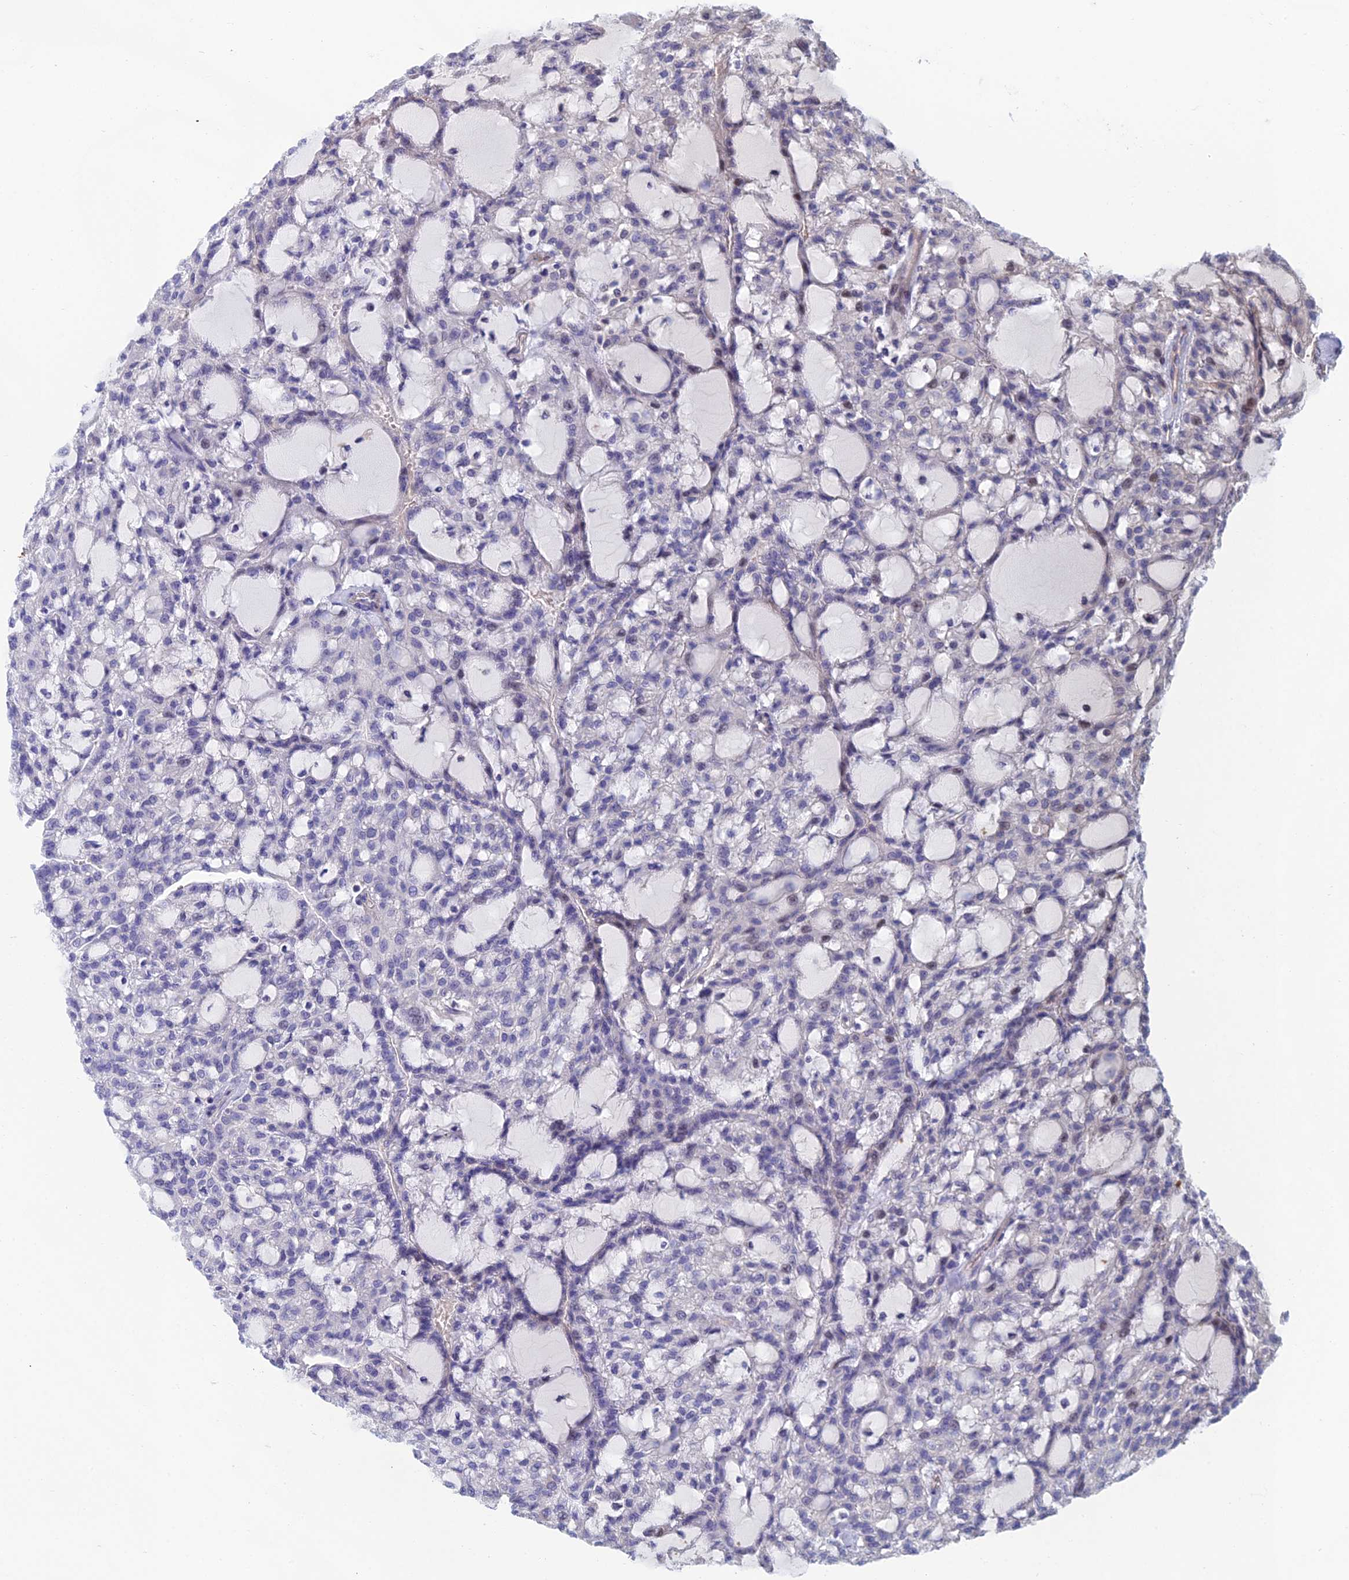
{"staining": {"intensity": "negative", "quantity": "none", "location": "none"}, "tissue": "renal cancer", "cell_type": "Tumor cells", "image_type": "cancer", "snomed": [{"axis": "morphology", "description": "Adenocarcinoma, NOS"}, {"axis": "topography", "description": "Kidney"}], "caption": "An immunohistochemistry histopathology image of adenocarcinoma (renal) is shown. There is no staining in tumor cells of adenocarcinoma (renal). (Stains: DAB (3,3'-diaminobenzidine) immunohistochemistry with hematoxylin counter stain, Microscopy: brightfield microscopy at high magnification).", "gene": "USP37", "patient": {"sex": "male", "age": 63}}